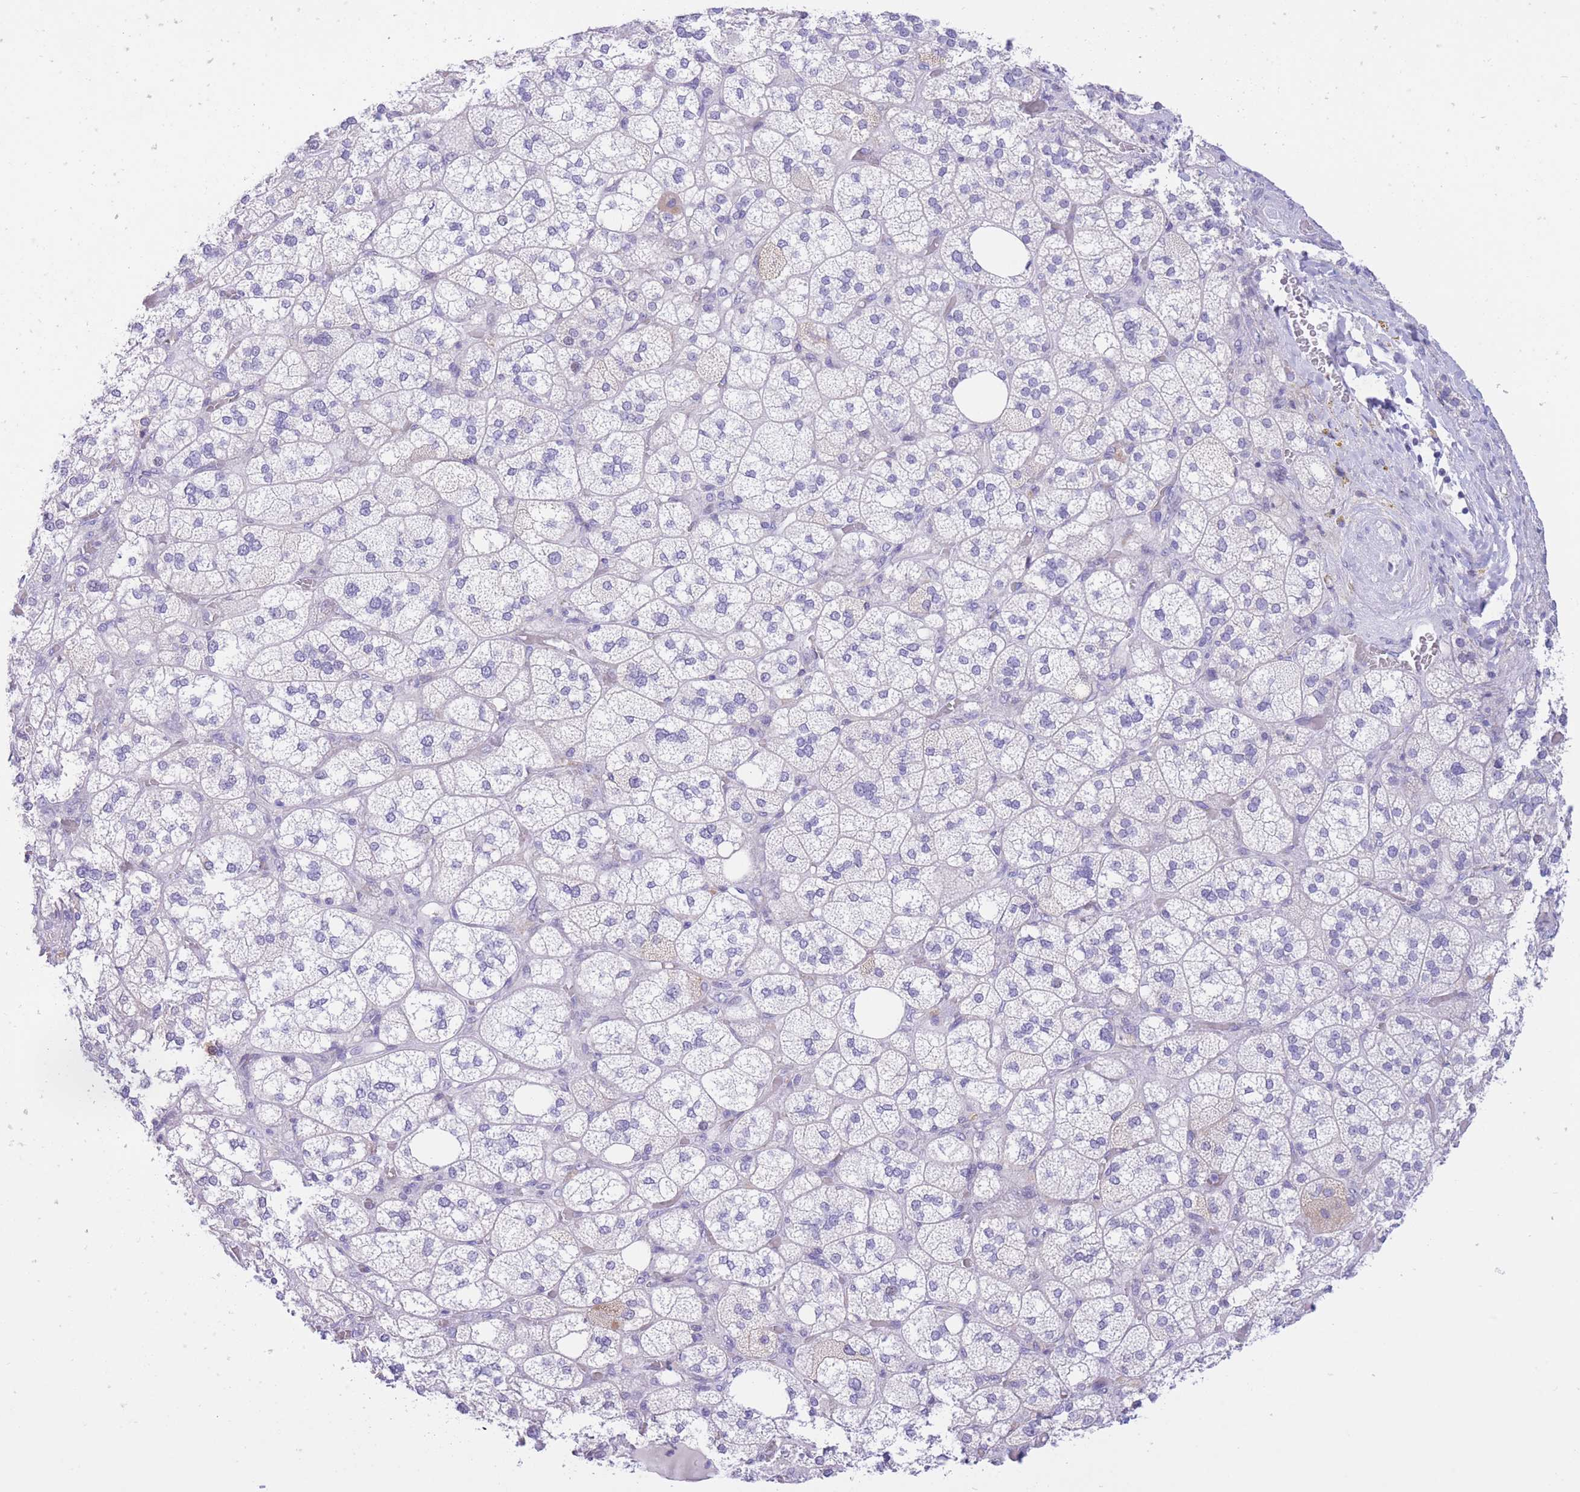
{"staining": {"intensity": "negative", "quantity": "none", "location": "none"}, "tissue": "adrenal gland", "cell_type": "Glandular cells", "image_type": "normal", "snomed": [{"axis": "morphology", "description": "Normal tissue, NOS"}, {"axis": "topography", "description": "Adrenal gland"}], "caption": "Glandular cells show no significant staining in normal adrenal gland. The staining was performed using DAB to visualize the protein expression in brown, while the nuclei were stained in blue with hematoxylin (Magnification: 20x).", "gene": "RPL39L", "patient": {"sex": "male", "age": 61}}